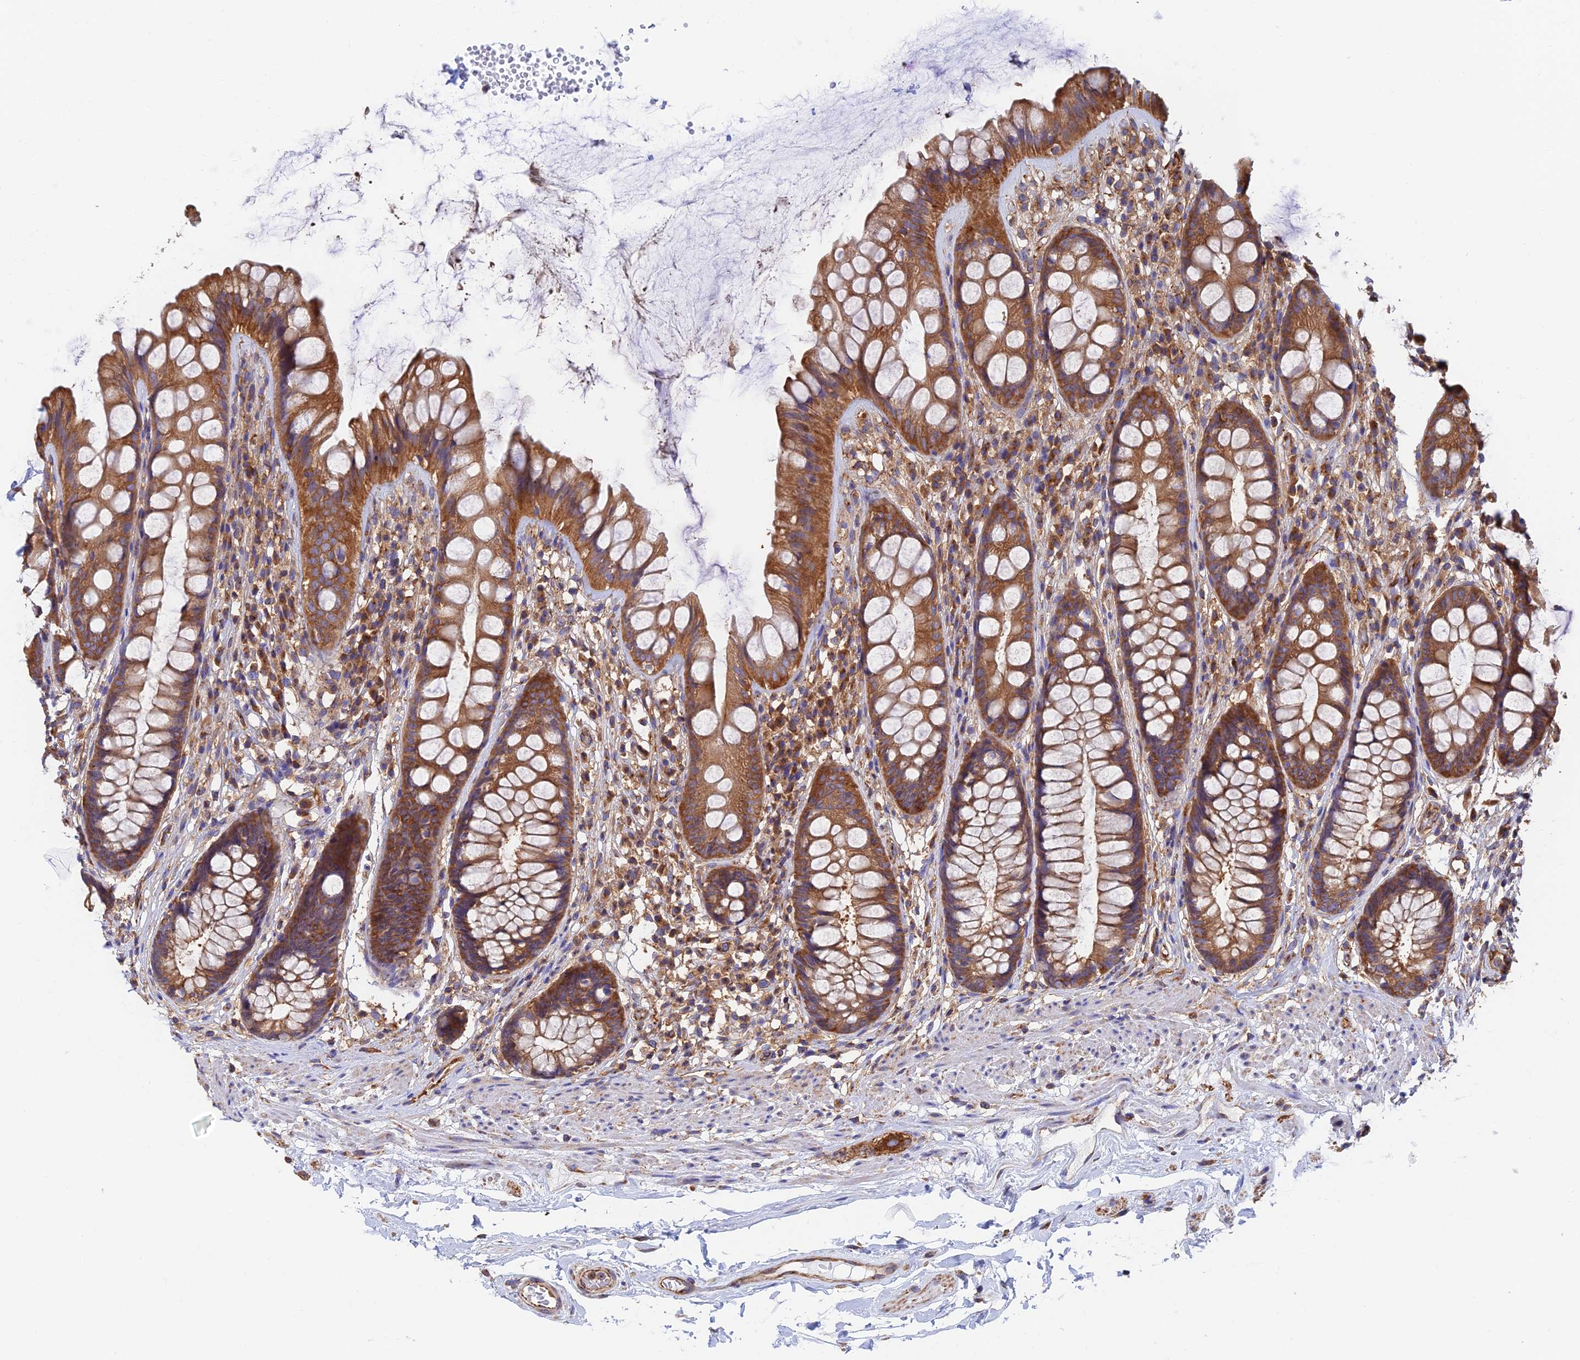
{"staining": {"intensity": "moderate", "quantity": ">75%", "location": "cytoplasmic/membranous"}, "tissue": "rectum", "cell_type": "Glandular cells", "image_type": "normal", "snomed": [{"axis": "morphology", "description": "Normal tissue, NOS"}, {"axis": "topography", "description": "Rectum"}], "caption": "Immunohistochemical staining of benign rectum demonstrates moderate cytoplasmic/membranous protein positivity in approximately >75% of glandular cells.", "gene": "DCTN2", "patient": {"sex": "male", "age": 74}}